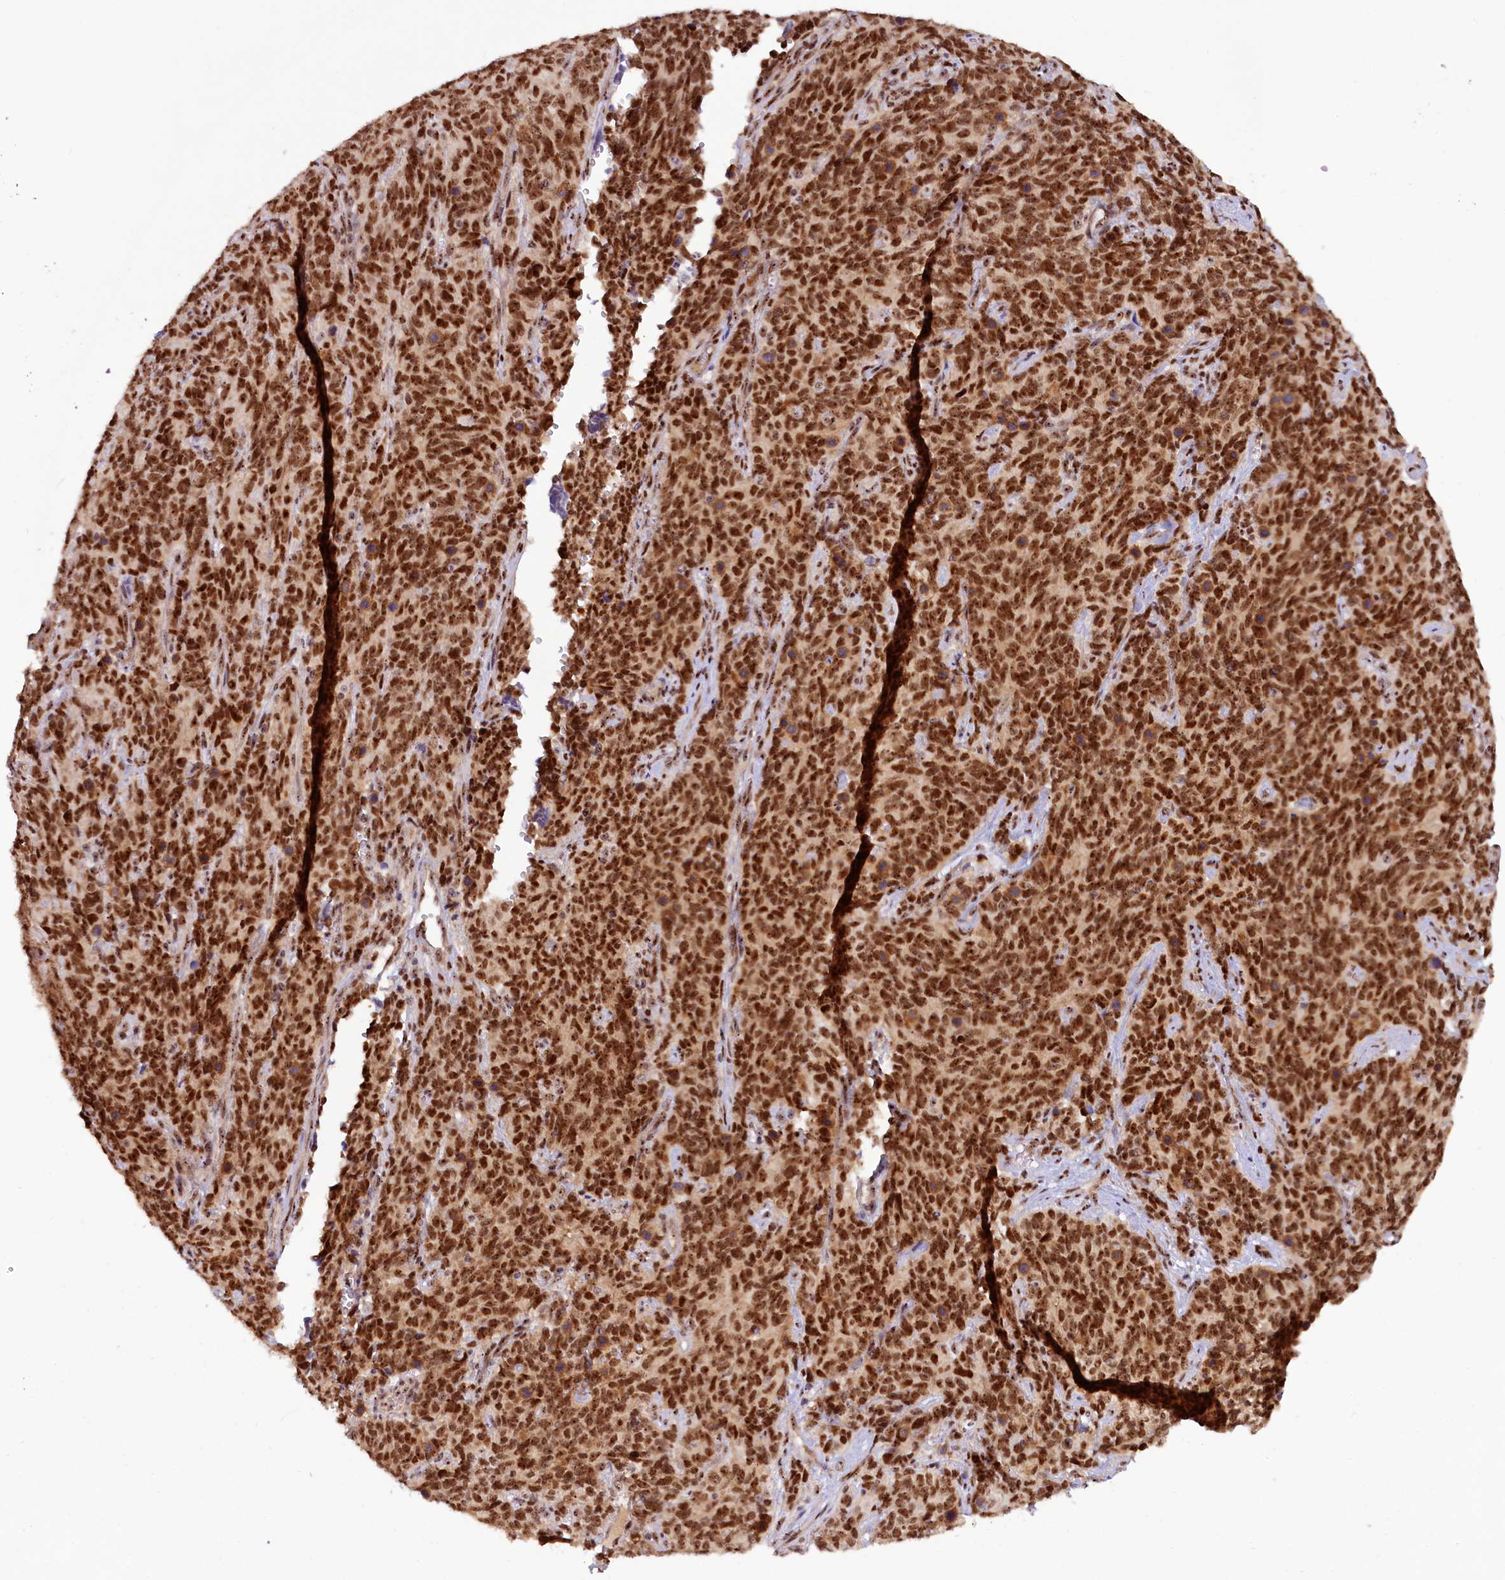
{"staining": {"intensity": "strong", "quantity": ">75%", "location": "nuclear"}, "tissue": "cervical cancer", "cell_type": "Tumor cells", "image_type": "cancer", "snomed": [{"axis": "morphology", "description": "Squamous cell carcinoma, NOS"}, {"axis": "topography", "description": "Cervix"}], "caption": "Human cervical cancer stained with a protein marker demonstrates strong staining in tumor cells.", "gene": "TCOF1", "patient": {"sex": "female", "age": 60}}